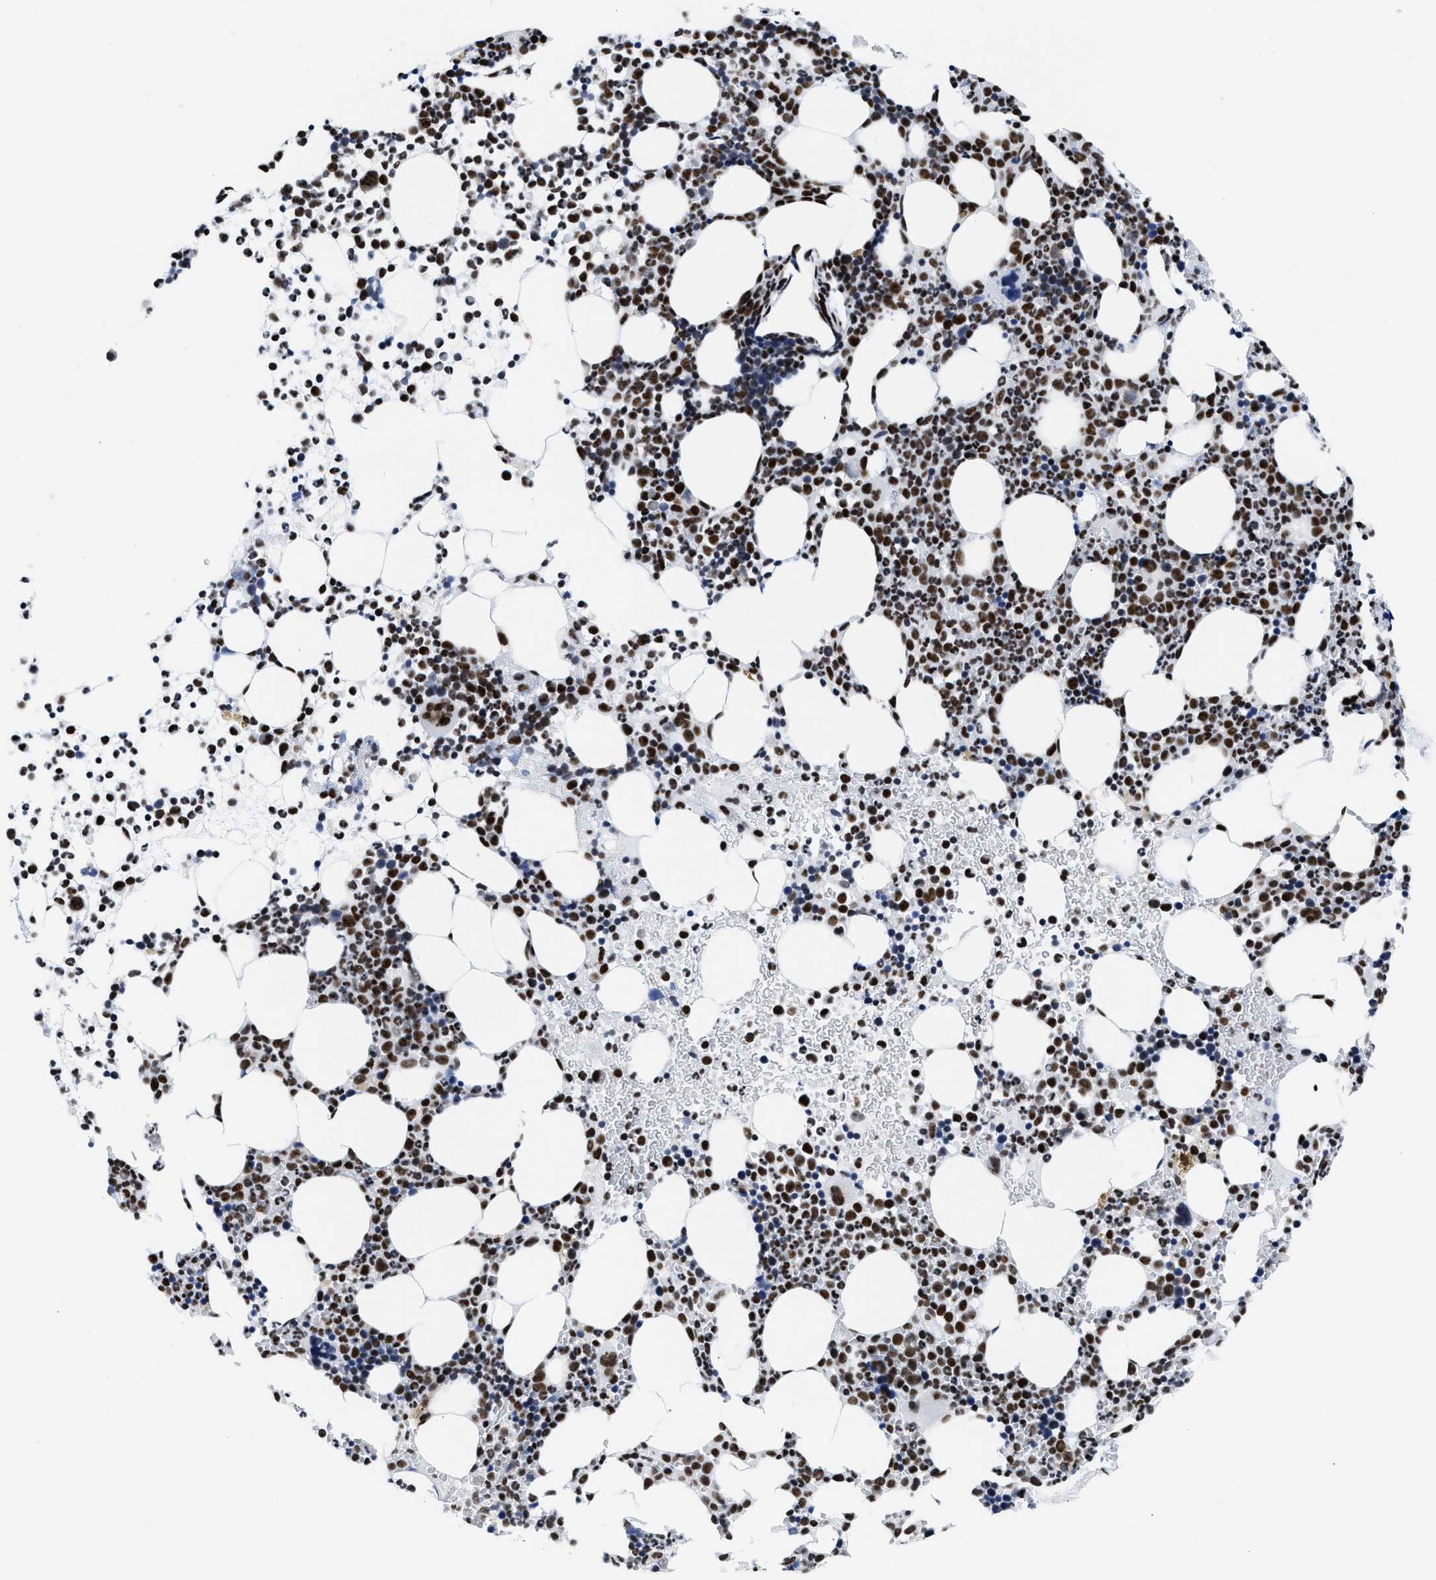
{"staining": {"intensity": "strong", "quantity": ">75%", "location": "nuclear"}, "tissue": "bone marrow", "cell_type": "Hematopoietic cells", "image_type": "normal", "snomed": [{"axis": "morphology", "description": "Normal tissue, NOS"}, {"axis": "morphology", "description": "Inflammation, NOS"}, {"axis": "topography", "description": "Bone marrow"}], "caption": "Protein expression analysis of normal bone marrow shows strong nuclear positivity in approximately >75% of hematopoietic cells.", "gene": "RBM8A", "patient": {"sex": "female", "age": 67}}